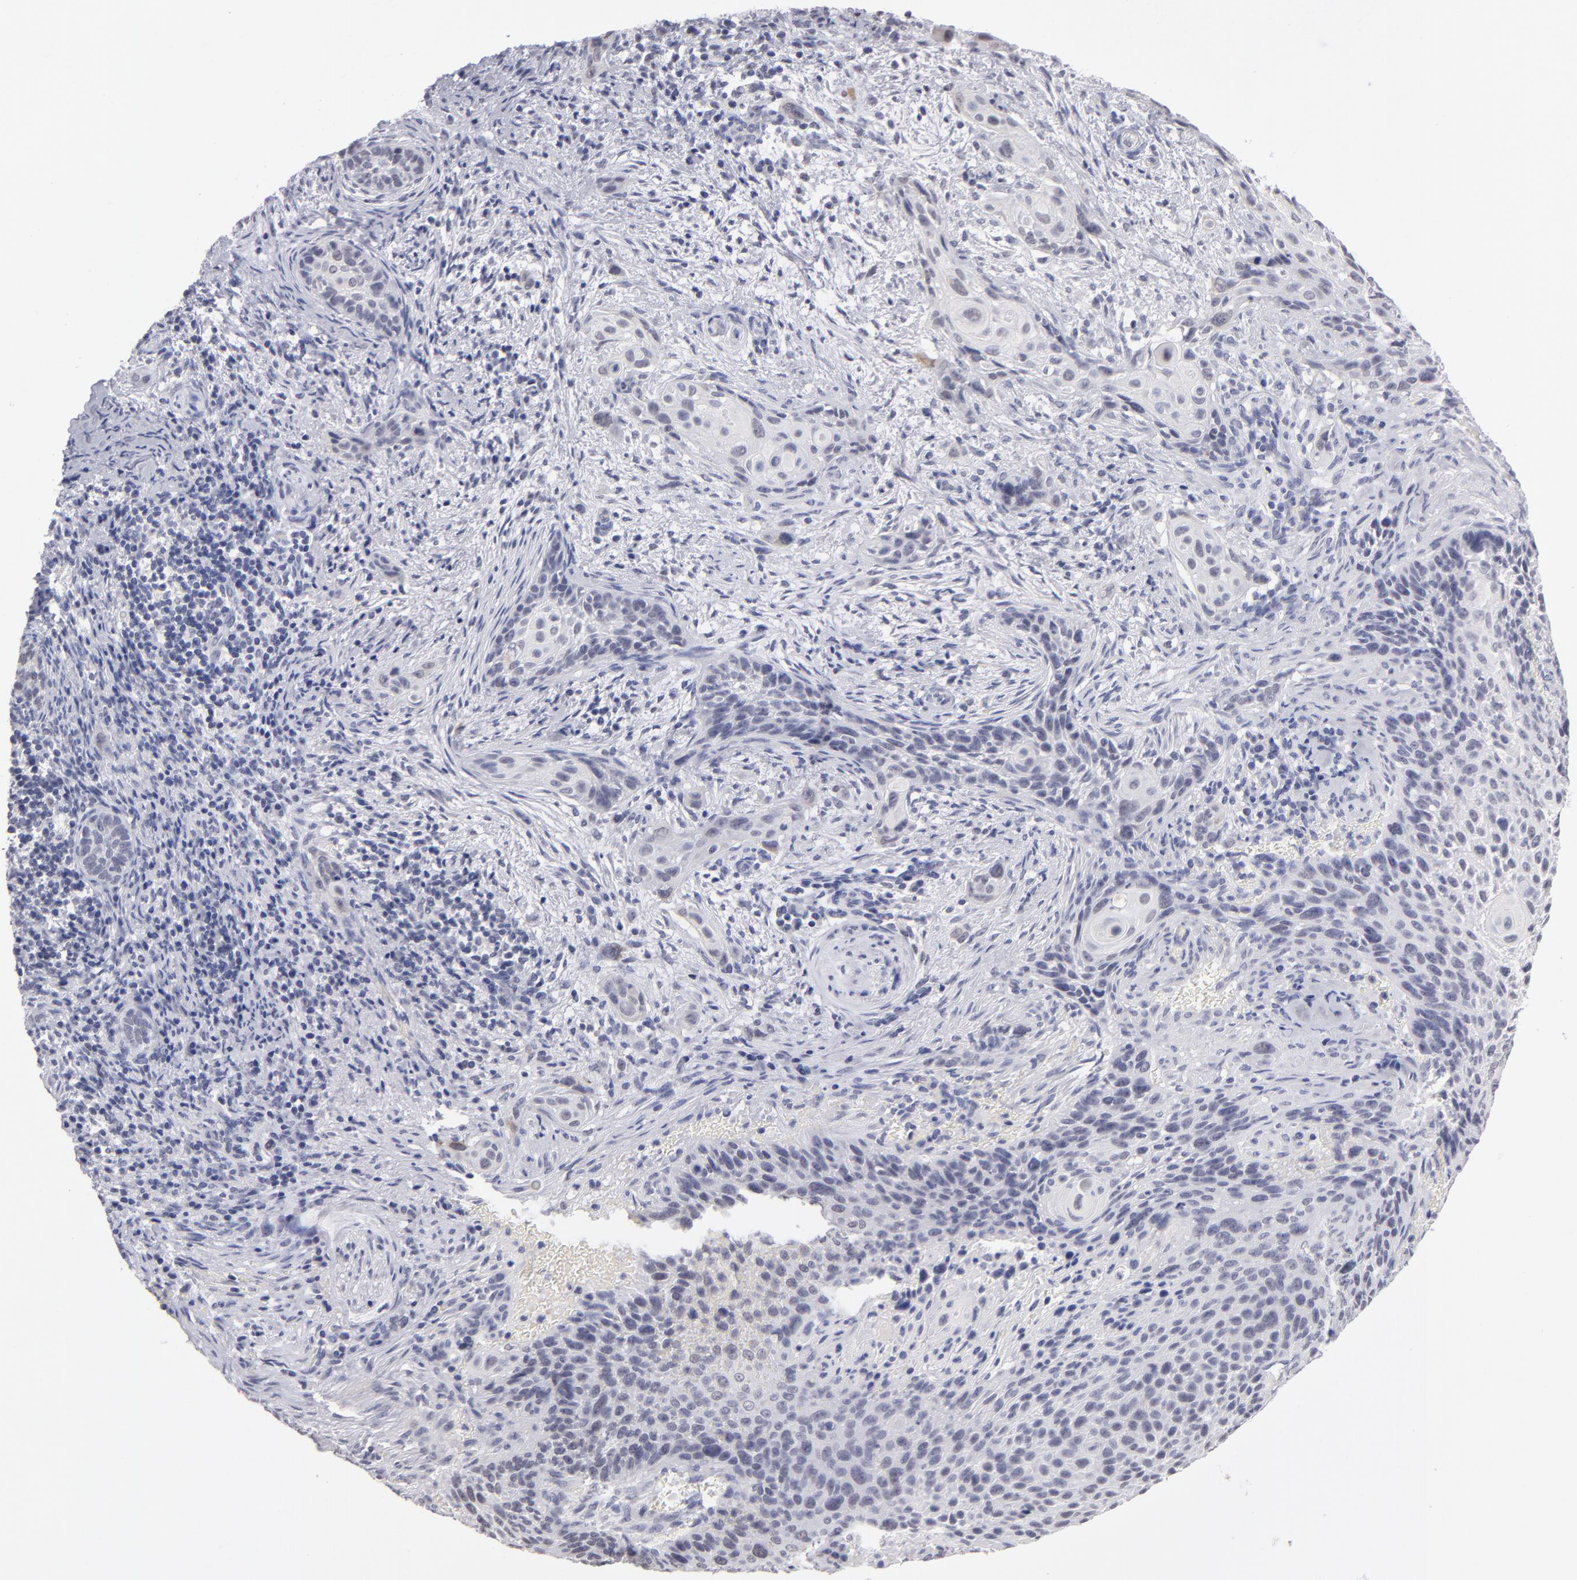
{"staining": {"intensity": "weak", "quantity": "<25%", "location": "nuclear"}, "tissue": "cervical cancer", "cell_type": "Tumor cells", "image_type": "cancer", "snomed": [{"axis": "morphology", "description": "Squamous cell carcinoma, NOS"}, {"axis": "topography", "description": "Cervix"}], "caption": "There is no significant positivity in tumor cells of cervical squamous cell carcinoma.", "gene": "TEX11", "patient": {"sex": "female", "age": 33}}